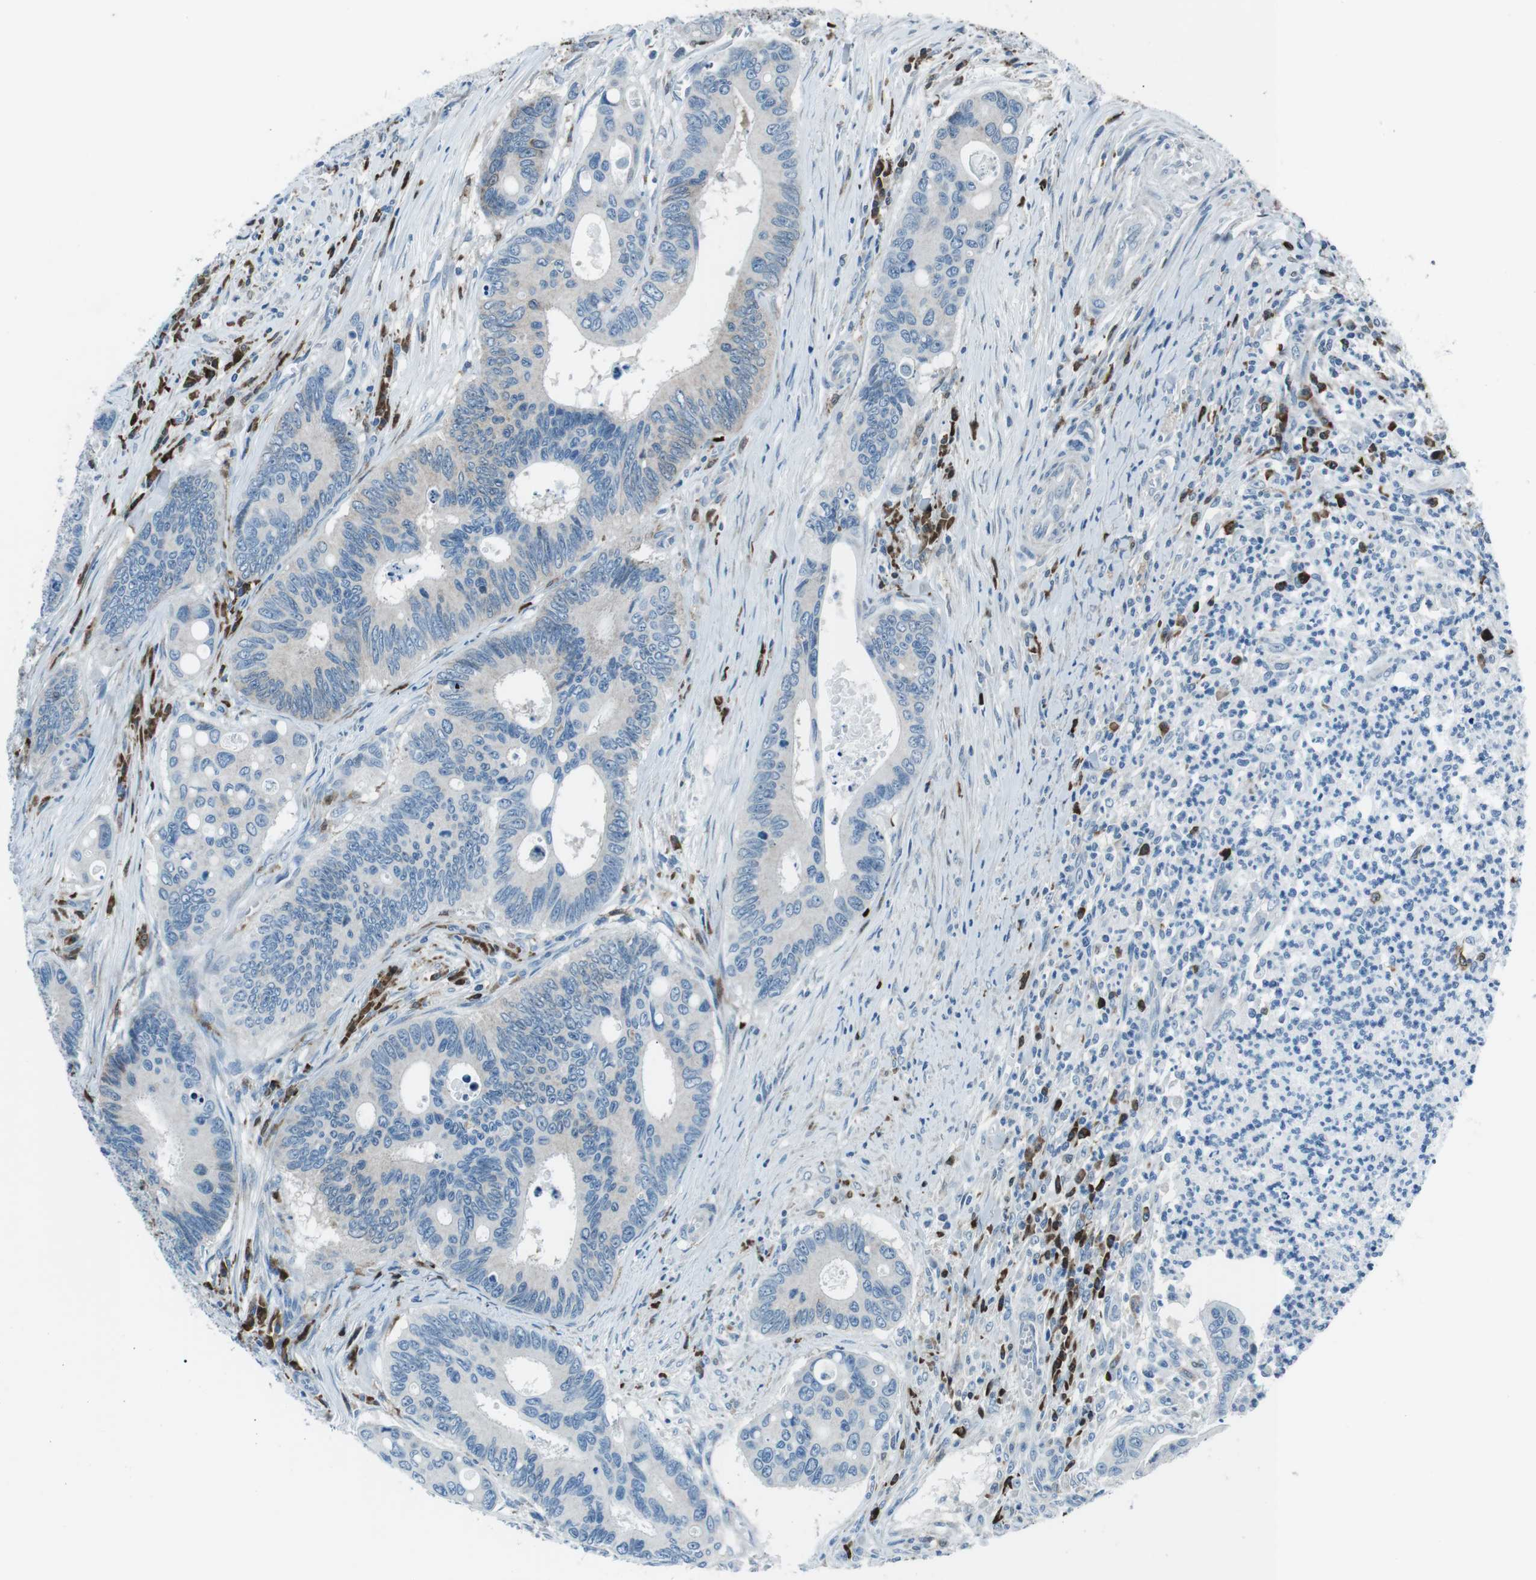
{"staining": {"intensity": "negative", "quantity": "none", "location": "none"}, "tissue": "colorectal cancer", "cell_type": "Tumor cells", "image_type": "cancer", "snomed": [{"axis": "morphology", "description": "Inflammation, NOS"}, {"axis": "morphology", "description": "Adenocarcinoma, NOS"}, {"axis": "topography", "description": "Colon"}], "caption": "Human adenocarcinoma (colorectal) stained for a protein using immunohistochemistry (IHC) reveals no staining in tumor cells.", "gene": "BLNK", "patient": {"sex": "male", "age": 72}}